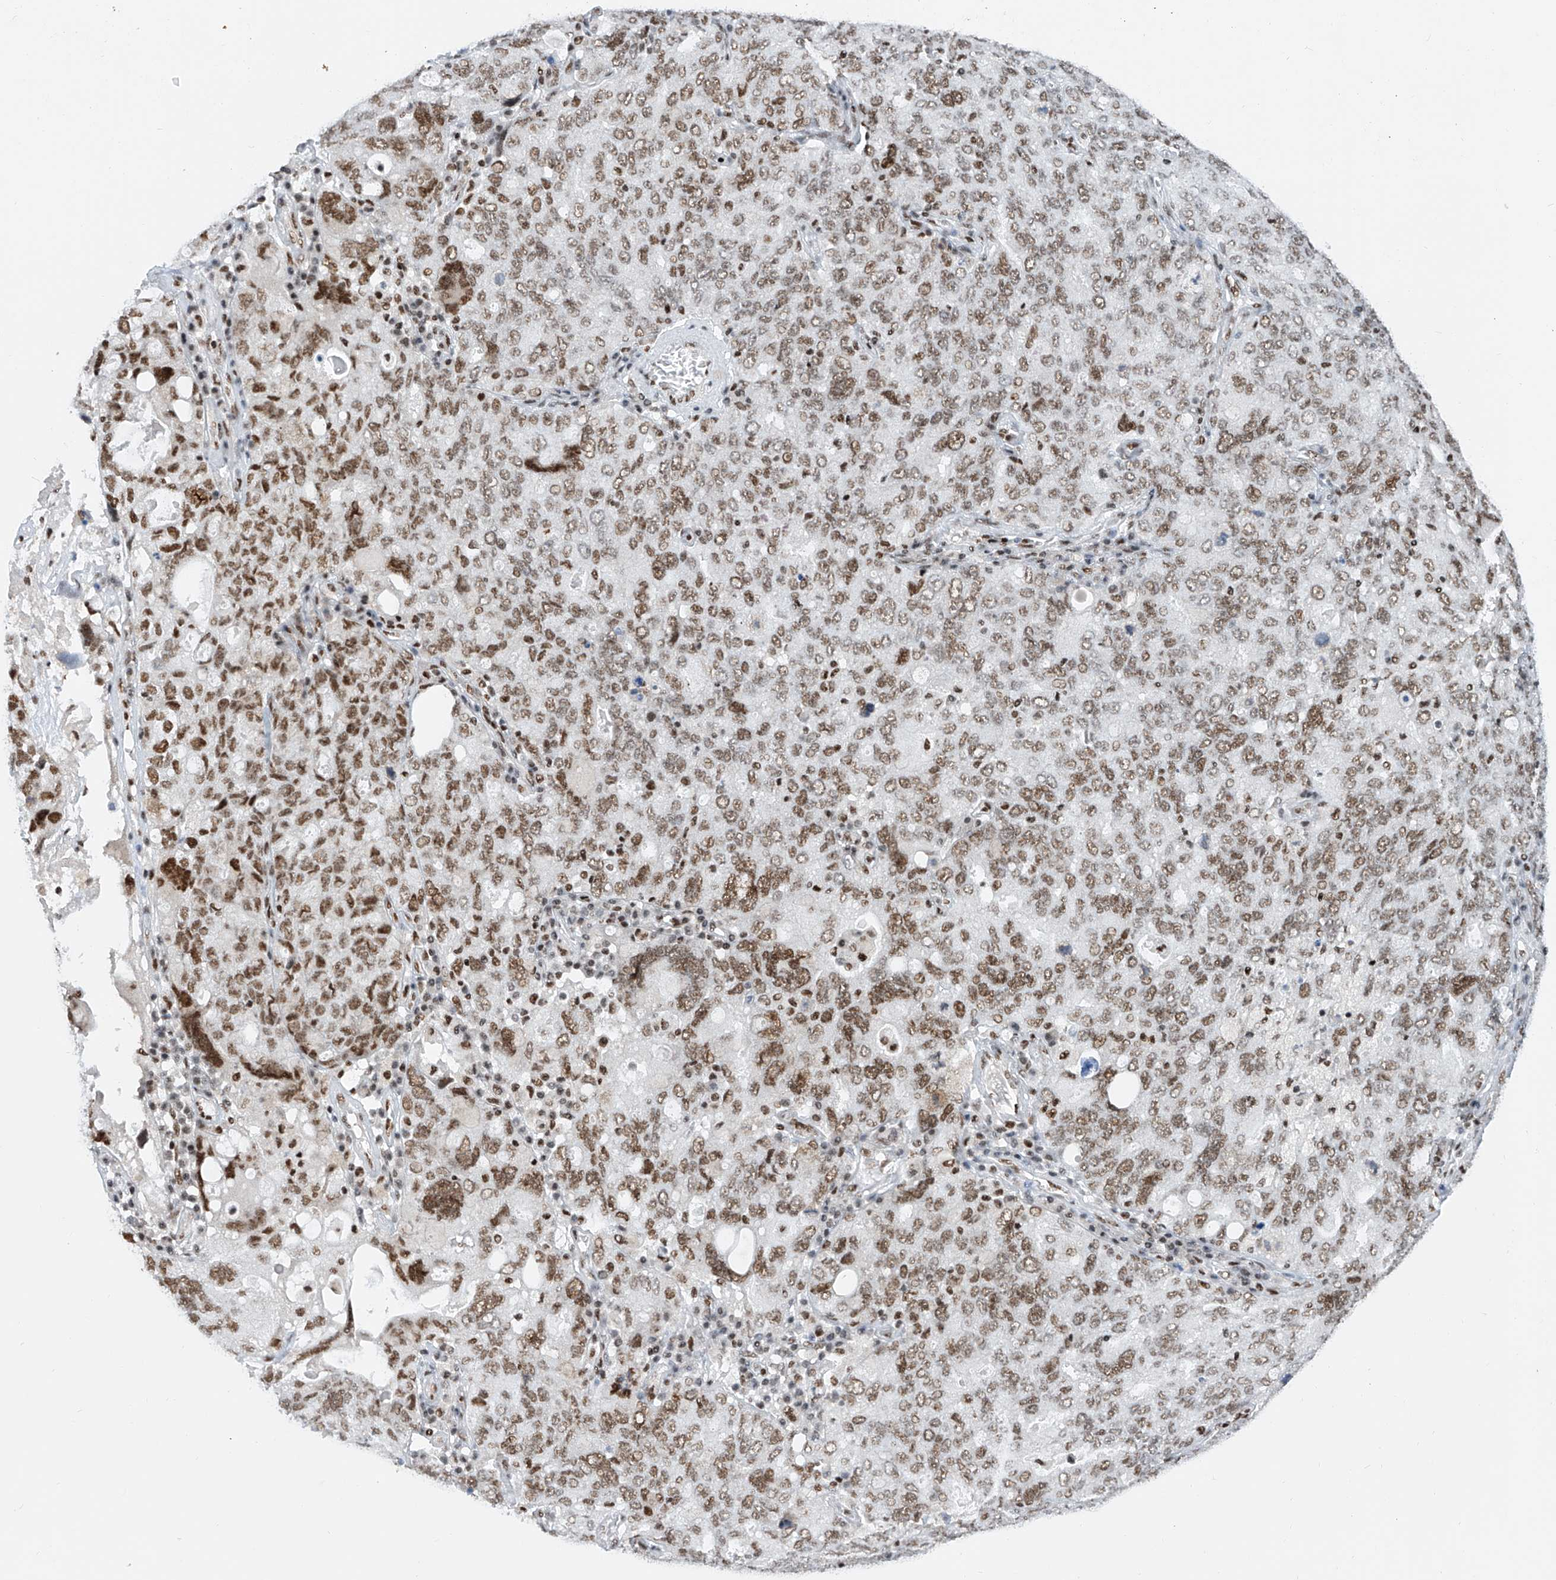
{"staining": {"intensity": "moderate", "quantity": ">75%", "location": "nuclear"}, "tissue": "ovarian cancer", "cell_type": "Tumor cells", "image_type": "cancer", "snomed": [{"axis": "morphology", "description": "Carcinoma, endometroid"}, {"axis": "topography", "description": "Ovary"}], "caption": "Ovarian cancer (endometroid carcinoma) was stained to show a protein in brown. There is medium levels of moderate nuclear positivity in about >75% of tumor cells.", "gene": "TAF4", "patient": {"sex": "female", "age": 62}}